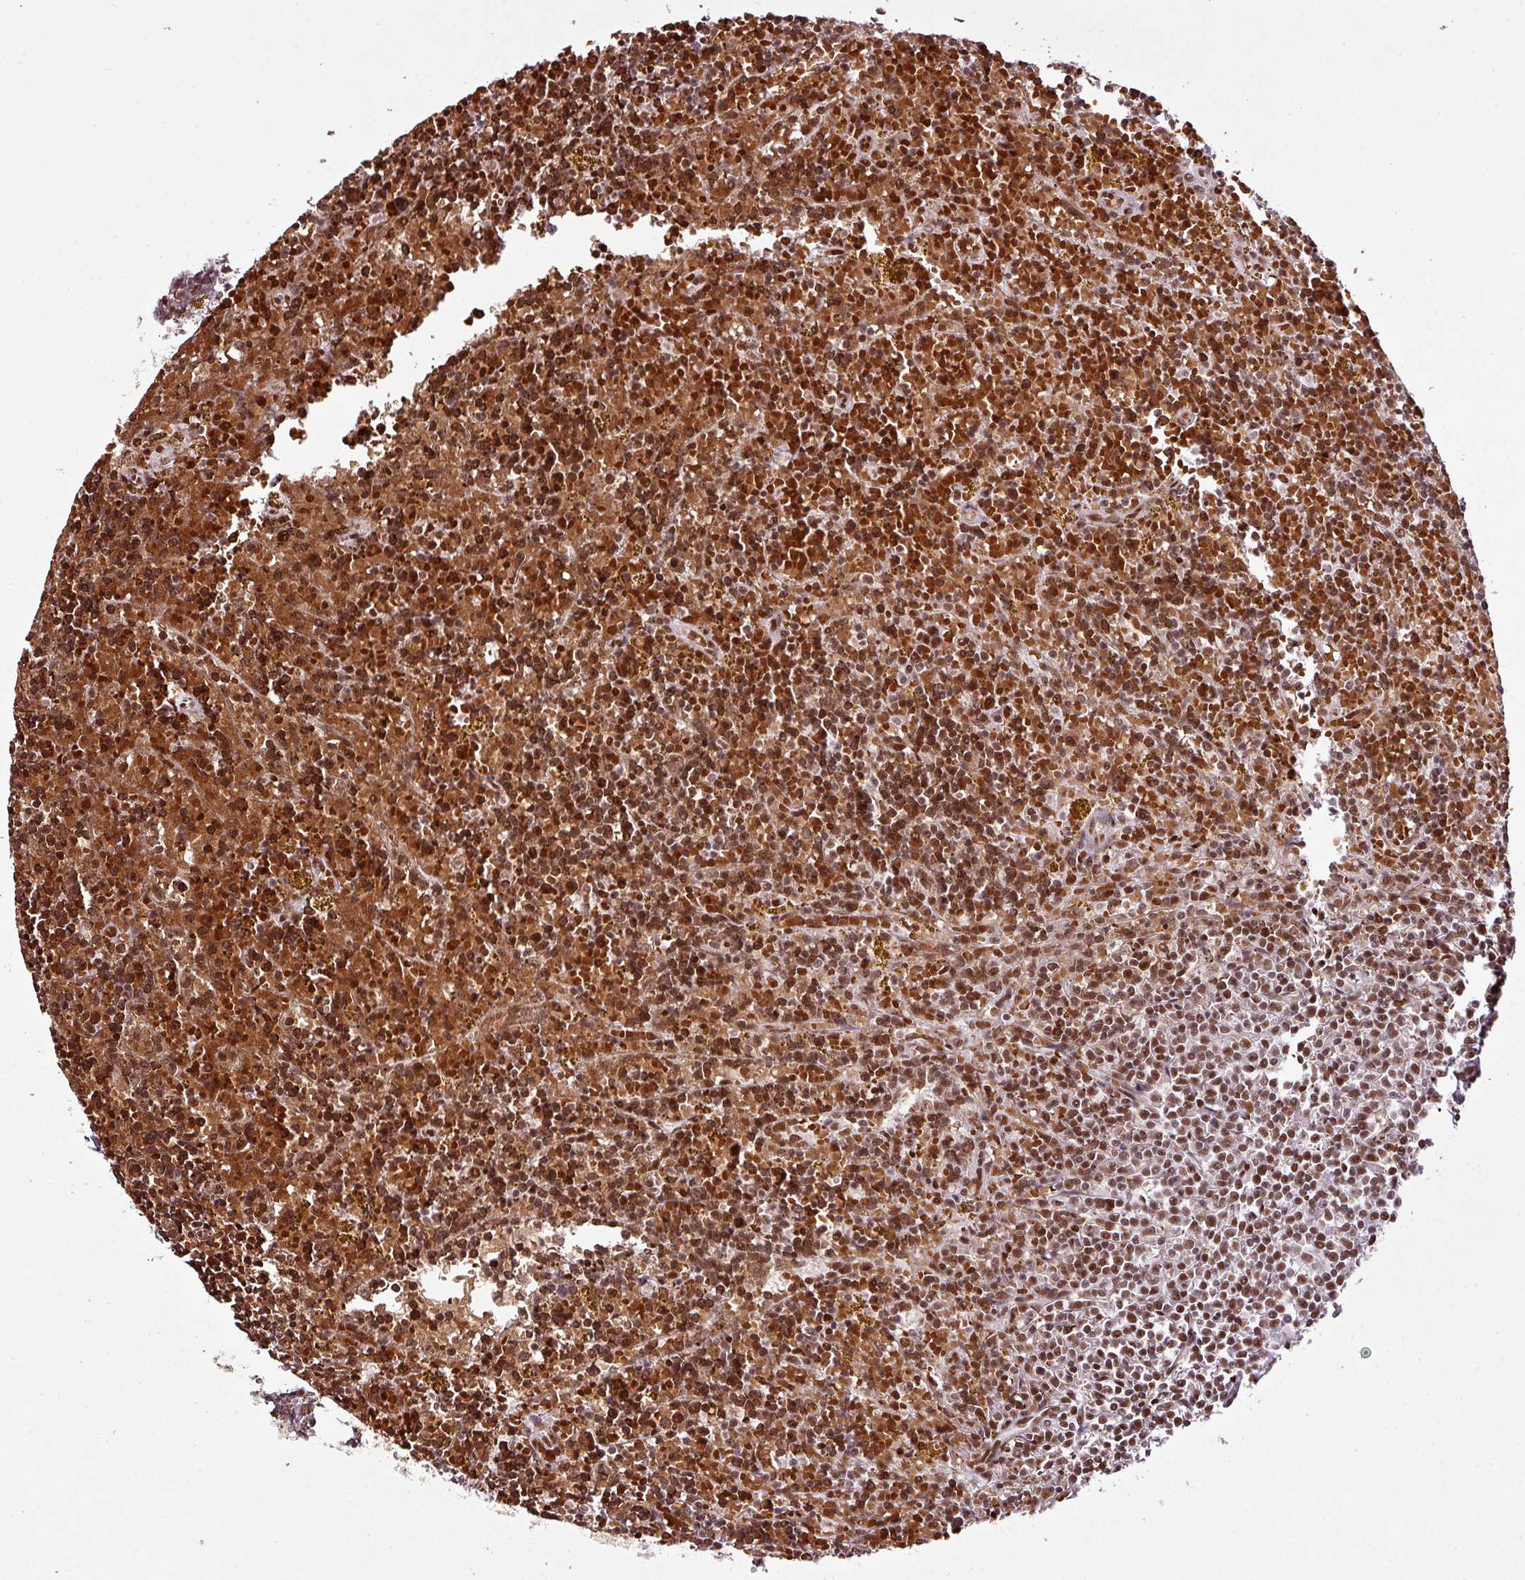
{"staining": {"intensity": "moderate", "quantity": ">75%", "location": "nuclear"}, "tissue": "lymphoma", "cell_type": "Tumor cells", "image_type": "cancer", "snomed": [{"axis": "morphology", "description": "Malignant lymphoma, non-Hodgkin's type, Low grade"}, {"axis": "topography", "description": "Spleen"}, {"axis": "topography", "description": "Lymph node"}], "caption": "High-power microscopy captured an IHC photomicrograph of low-grade malignant lymphoma, non-Hodgkin's type, revealing moderate nuclear staining in about >75% of tumor cells. (DAB (3,3'-diaminobenzidine) IHC, brown staining for protein, blue staining for nuclei).", "gene": "PRDM5", "patient": {"sex": "female", "age": 66}}